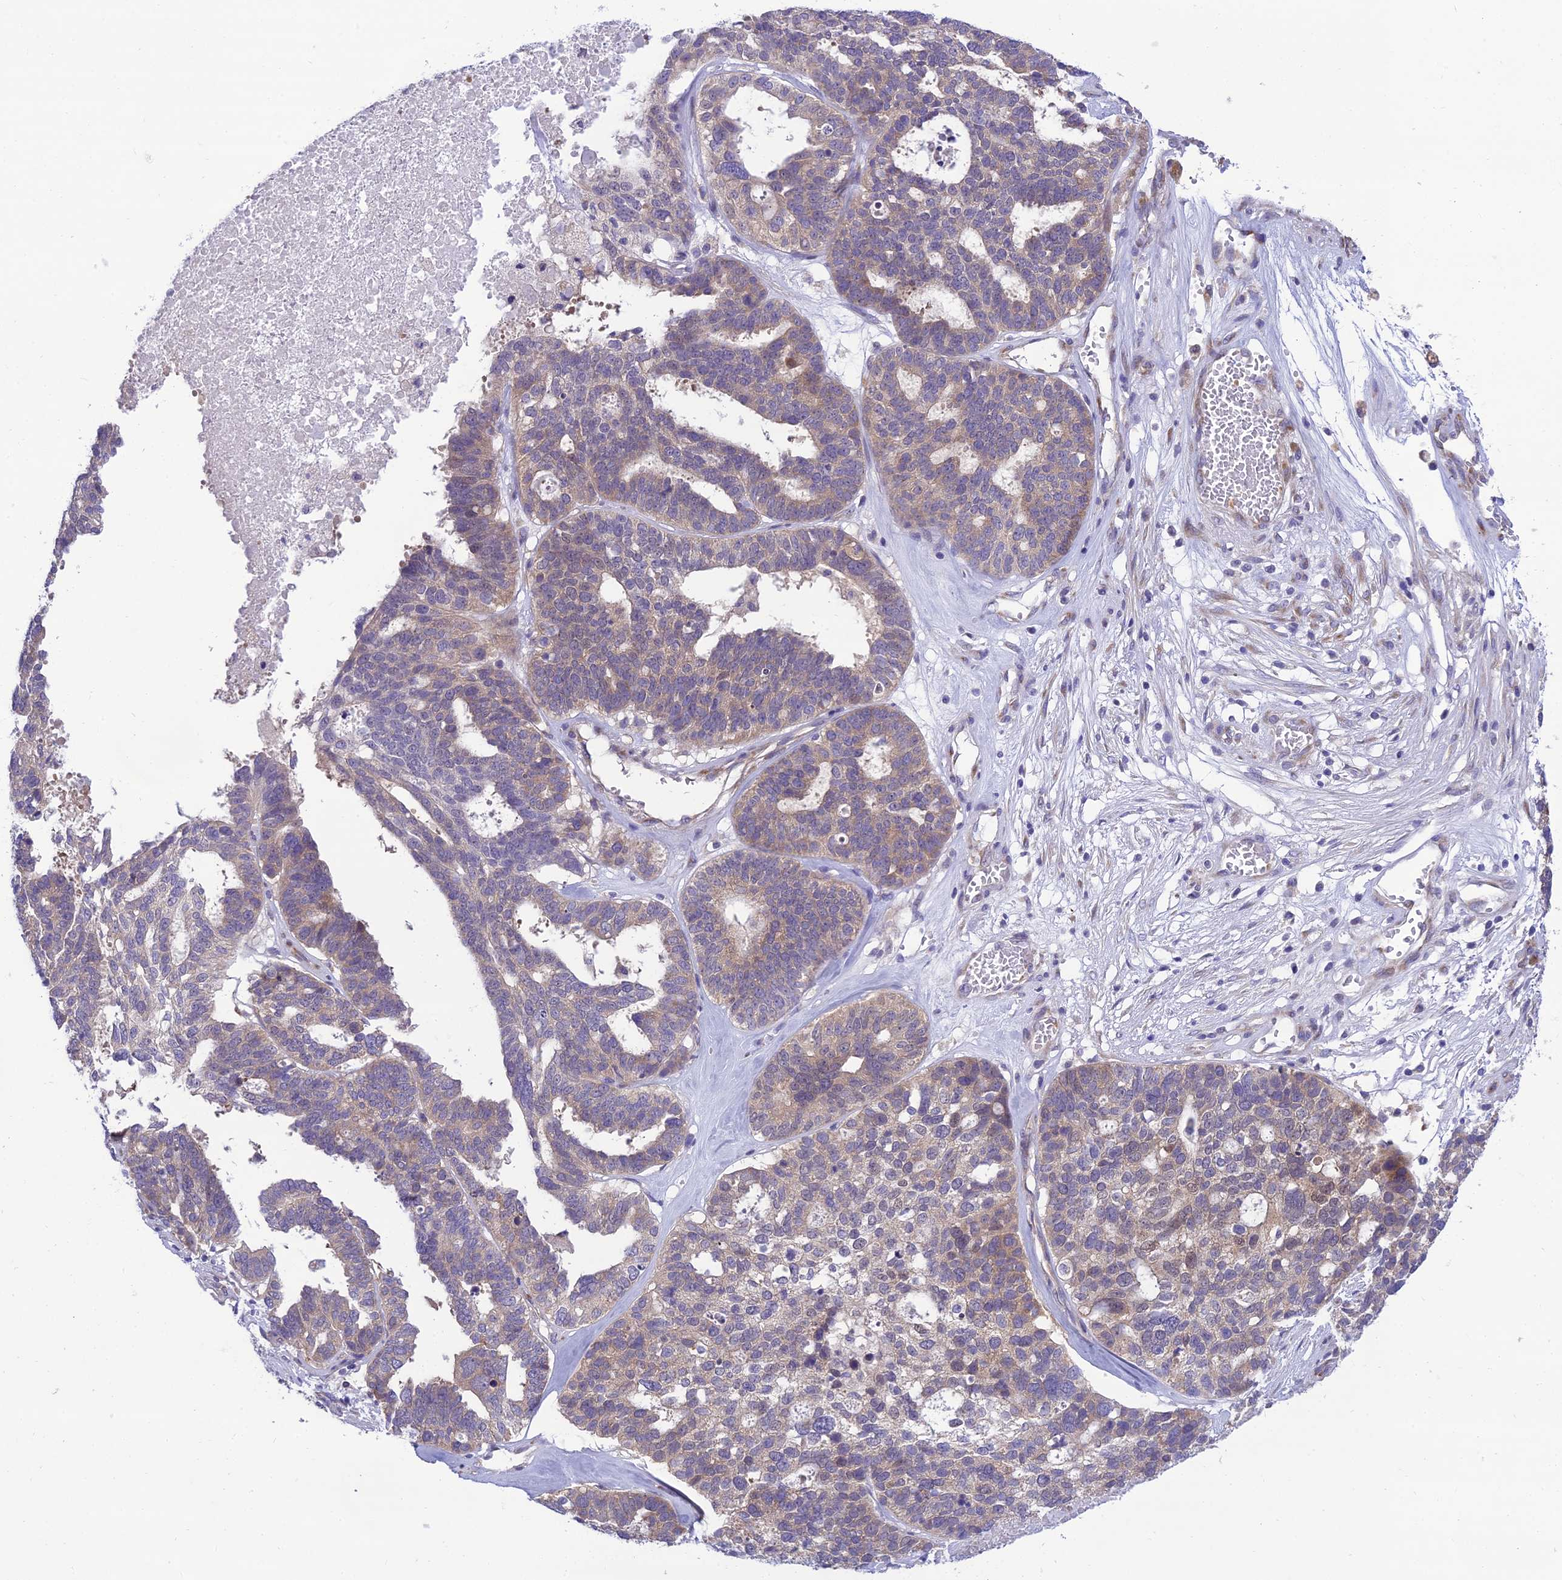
{"staining": {"intensity": "weak", "quantity": "25%-75%", "location": "cytoplasmic/membranous"}, "tissue": "ovarian cancer", "cell_type": "Tumor cells", "image_type": "cancer", "snomed": [{"axis": "morphology", "description": "Cystadenocarcinoma, serous, NOS"}, {"axis": "topography", "description": "Ovary"}], "caption": "Ovarian serous cystadenocarcinoma tissue exhibits weak cytoplasmic/membranous staining in approximately 25%-75% of tumor cells, visualized by immunohistochemistry.", "gene": "CLCN7", "patient": {"sex": "female", "age": 59}}